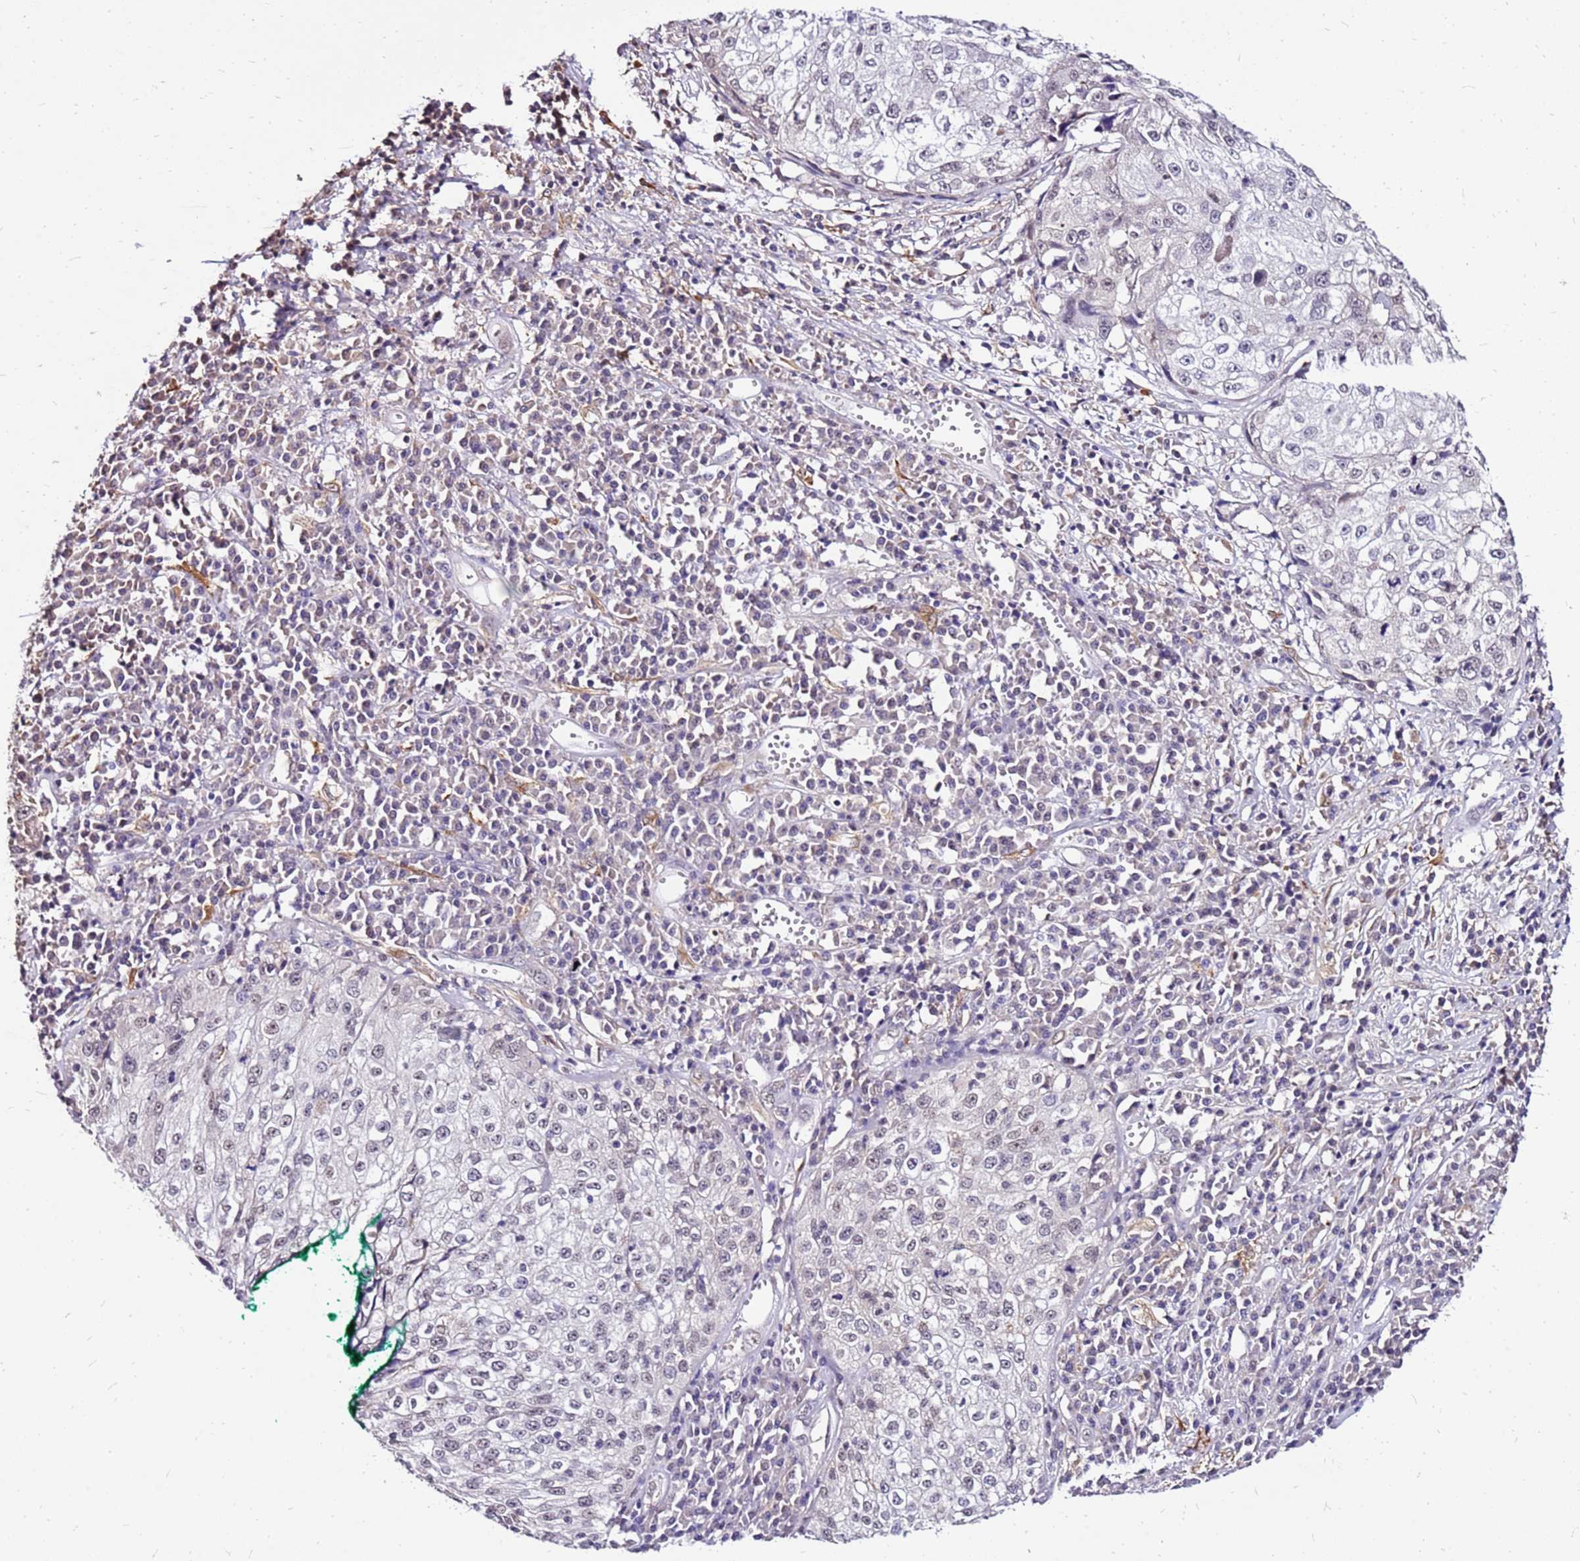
{"staining": {"intensity": "negative", "quantity": "none", "location": "none"}, "tissue": "cervical cancer", "cell_type": "Tumor cells", "image_type": "cancer", "snomed": [{"axis": "morphology", "description": "Squamous cell carcinoma, NOS"}, {"axis": "topography", "description": "Cervix"}], "caption": "This is a micrograph of immunohistochemistry (IHC) staining of cervical cancer (squamous cell carcinoma), which shows no positivity in tumor cells. The staining was performed using DAB to visualize the protein expression in brown, while the nuclei were stained in blue with hematoxylin (Magnification: 20x).", "gene": "ALDH1A3", "patient": {"sex": "female", "age": 57}}